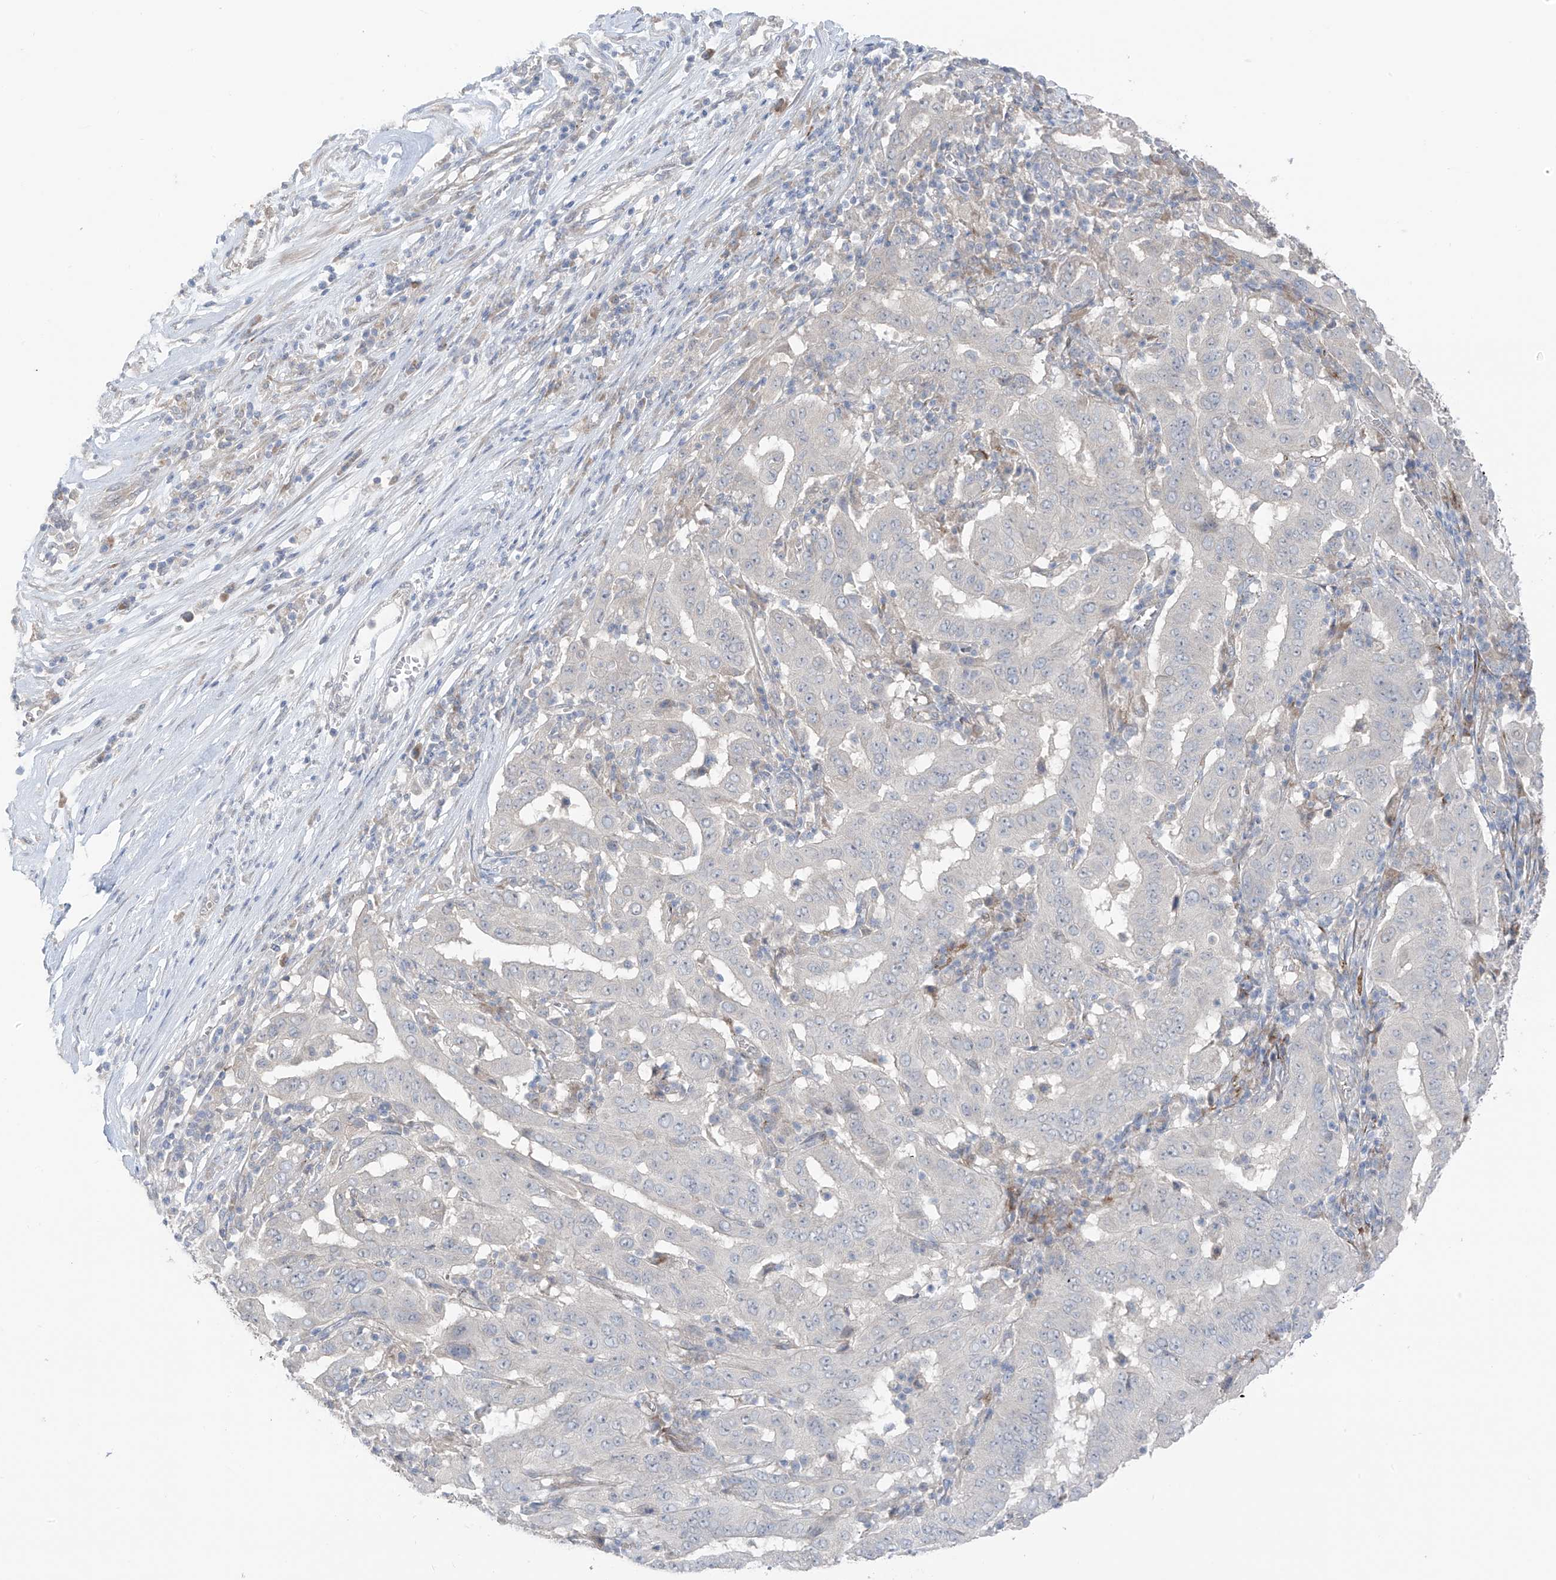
{"staining": {"intensity": "negative", "quantity": "none", "location": "none"}, "tissue": "pancreatic cancer", "cell_type": "Tumor cells", "image_type": "cancer", "snomed": [{"axis": "morphology", "description": "Adenocarcinoma, NOS"}, {"axis": "topography", "description": "Pancreas"}], "caption": "Immunohistochemistry image of neoplastic tissue: human pancreatic cancer stained with DAB demonstrates no significant protein staining in tumor cells. (IHC, brightfield microscopy, high magnification).", "gene": "NALCN", "patient": {"sex": "male", "age": 63}}